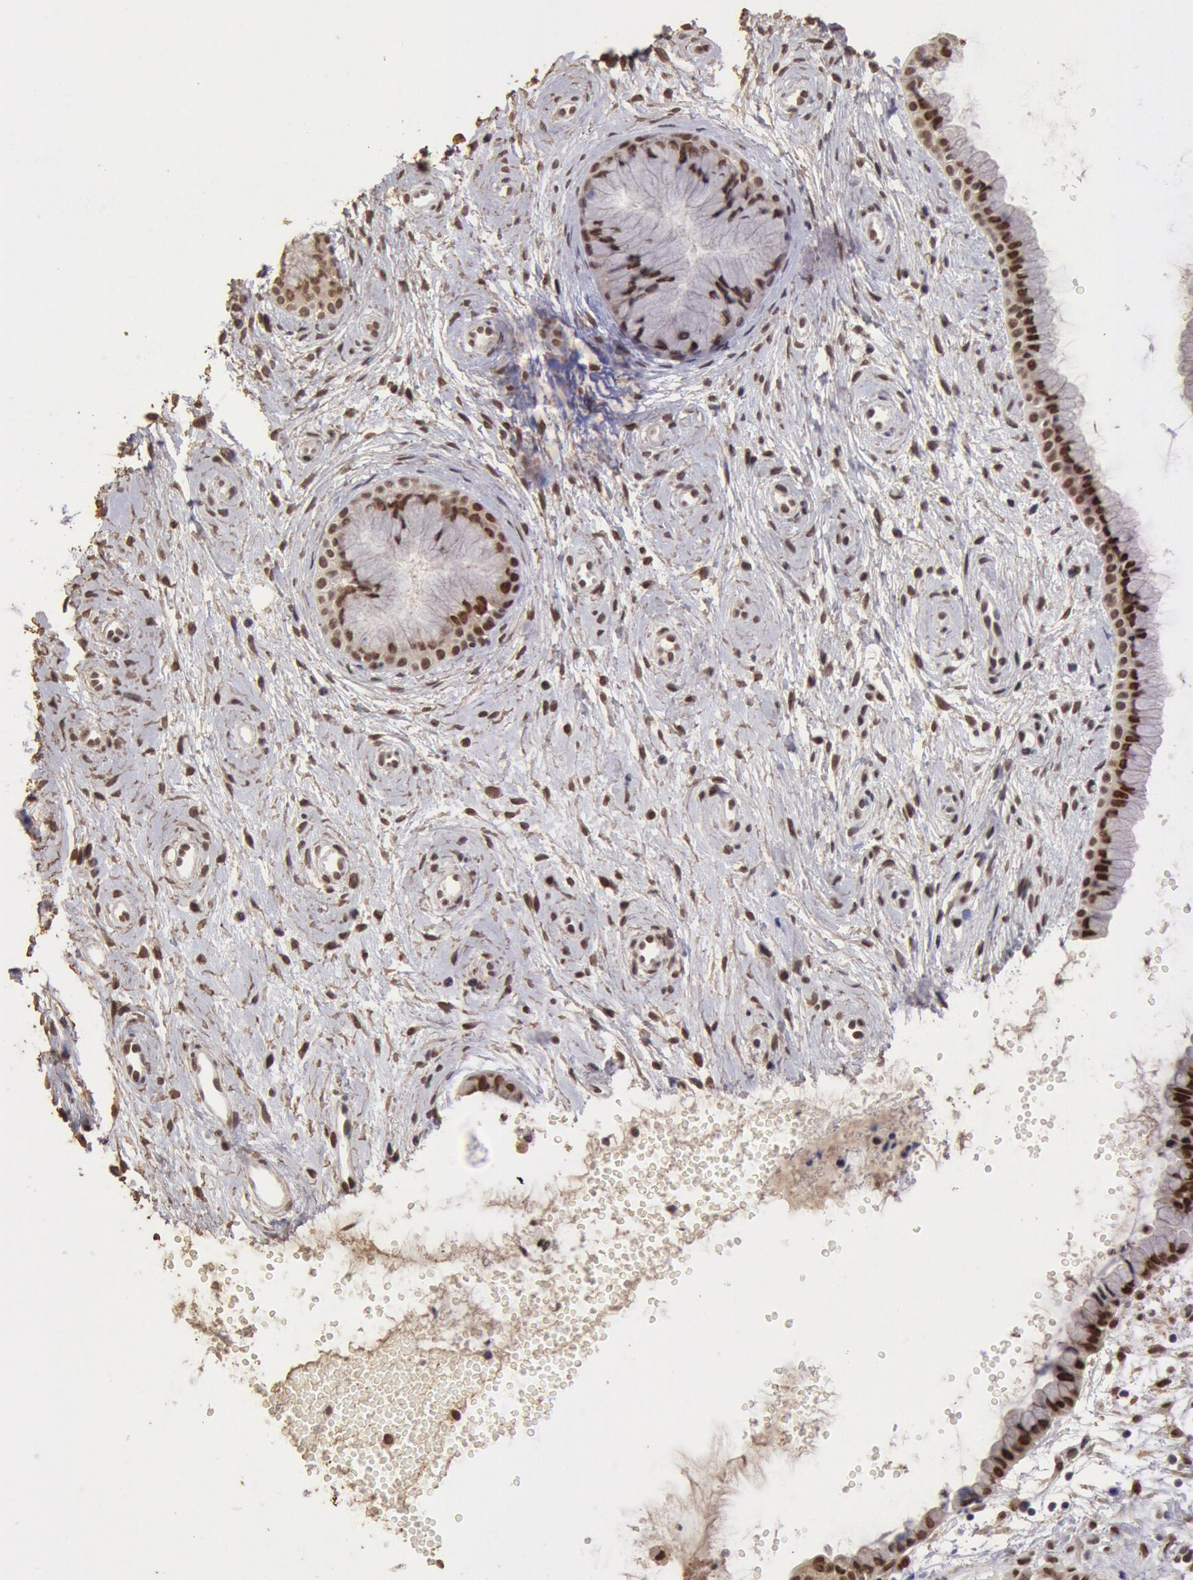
{"staining": {"intensity": "strong", "quantity": ">75%", "location": "nuclear"}, "tissue": "cervix", "cell_type": "Glandular cells", "image_type": "normal", "snomed": [{"axis": "morphology", "description": "Normal tissue, NOS"}, {"axis": "topography", "description": "Cervix"}], "caption": "Protein staining of unremarkable cervix demonstrates strong nuclear positivity in approximately >75% of glandular cells.", "gene": "CDKN2B", "patient": {"sex": "female", "age": 39}}